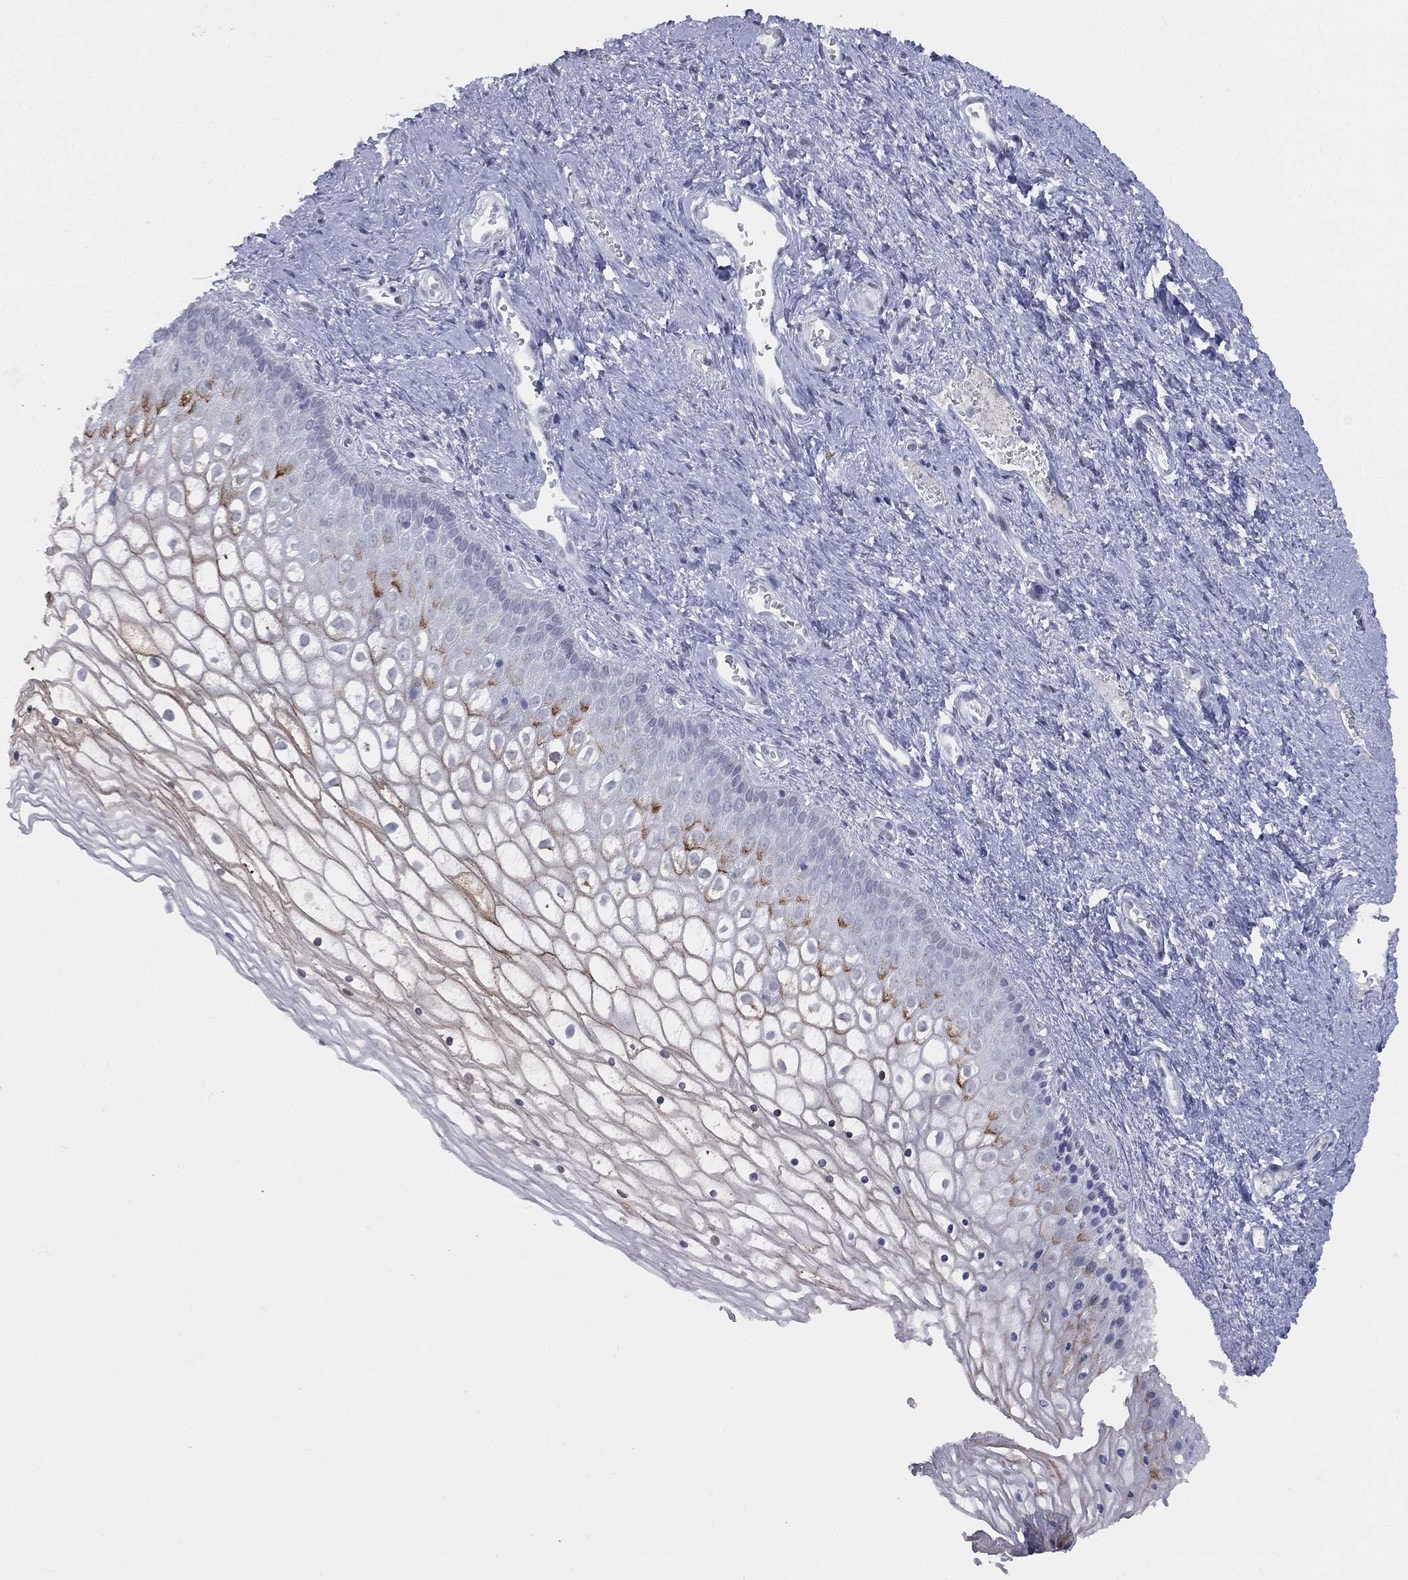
{"staining": {"intensity": "moderate", "quantity": "<25%", "location": "cytoplasmic/membranous"}, "tissue": "vagina", "cell_type": "Squamous epithelial cells", "image_type": "normal", "snomed": [{"axis": "morphology", "description": "Normal tissue, NOS"}, {"axis": "topography", "description": "Vagina"}], "caption": "Brown immunohistochemical staining in unremarkable human vagina exhibits moderate cytoplasmic/membranous staining in about <25% of squamous epithelial cells. (IHC, brightfield microscopy, high magnification).", "gene": "DMKN", "patient": {"sex": "female", "age": 32}}